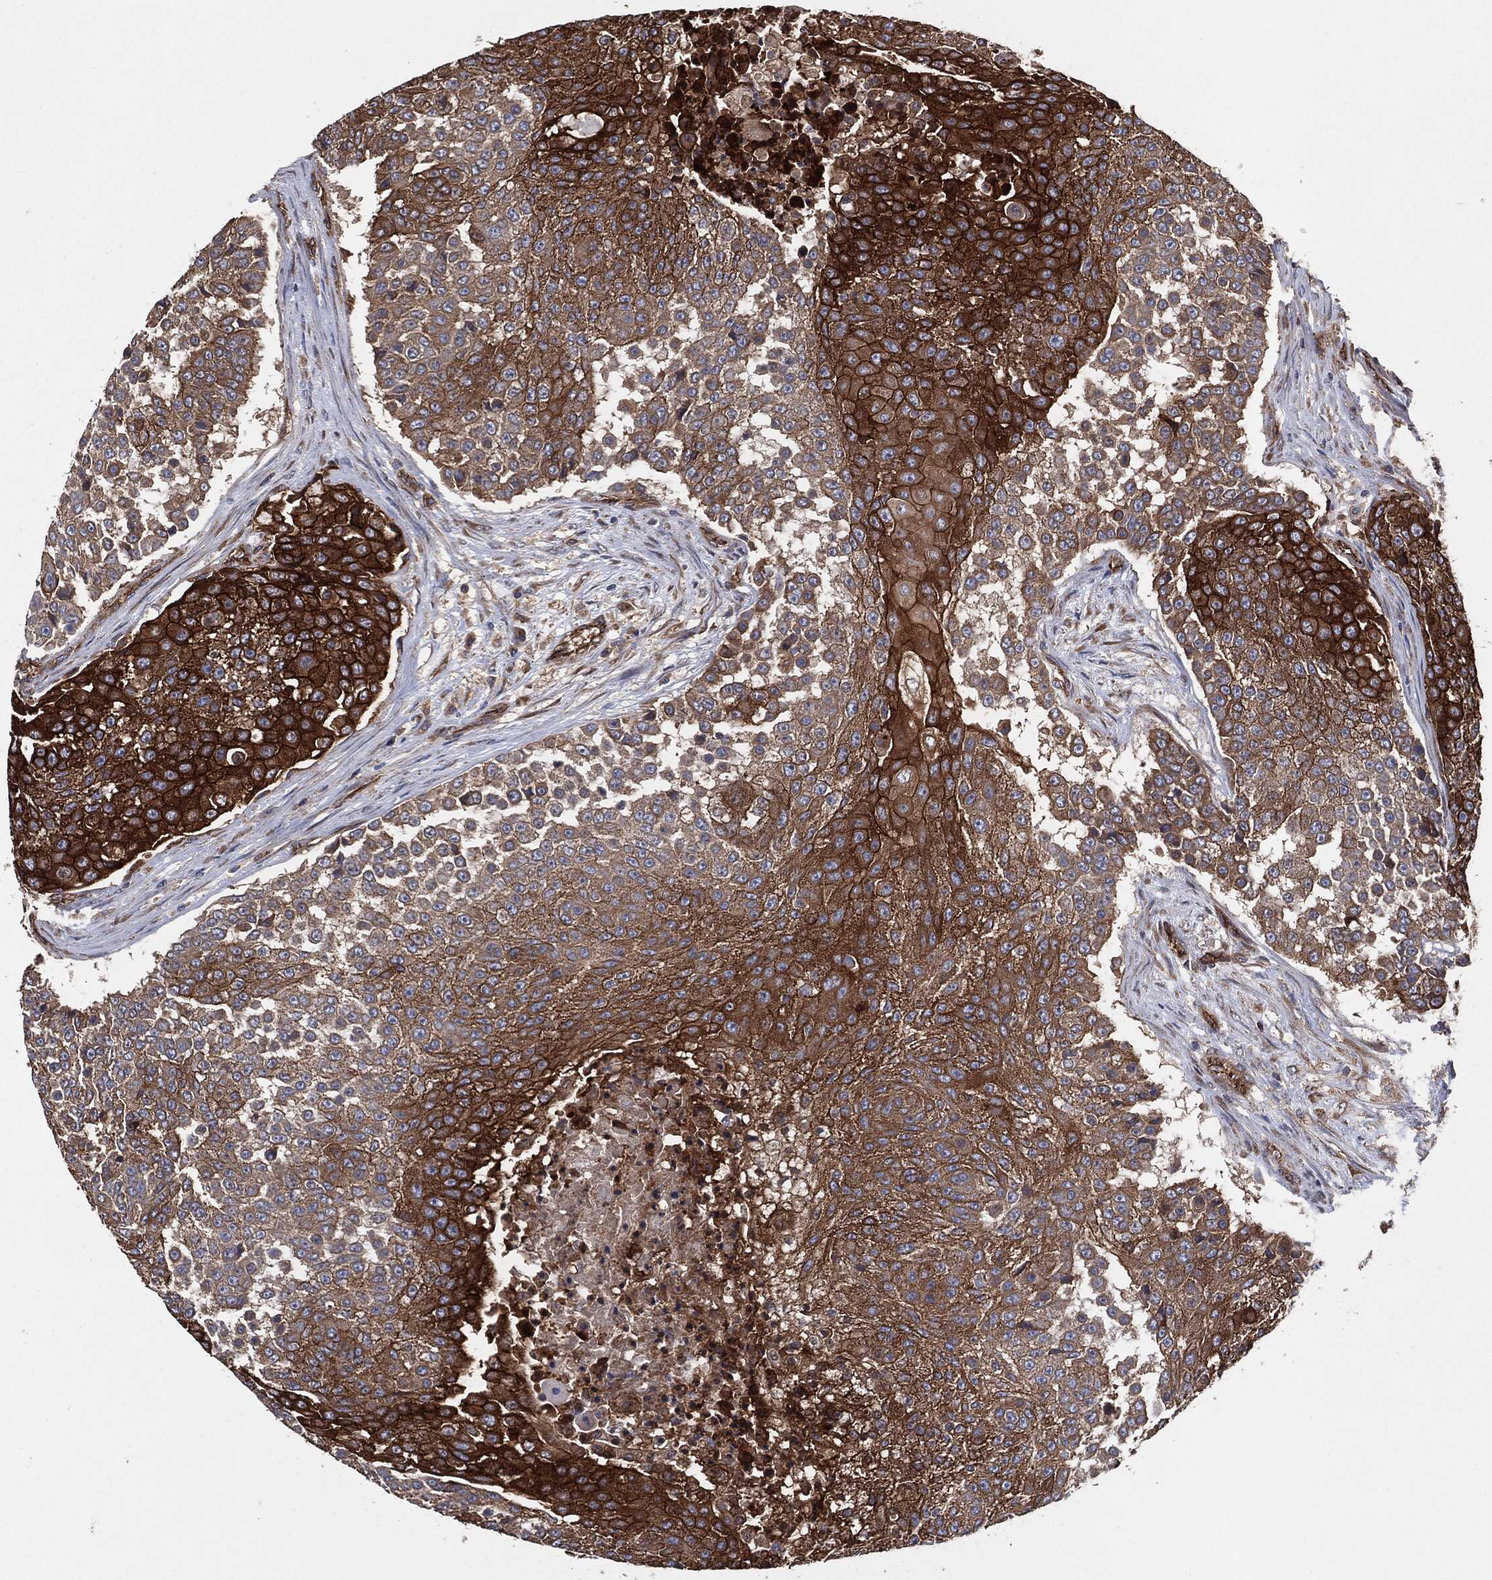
{"staining": {"intensity": "strong", "quantity": "25%-75%", "location": "cytoplasmic/membranous"}, "tissue": "urothelial cancer", "cell_type": "Tumor cells", "image_type": "cancer", "snomed": [{"axis": "morphology", "description": "Urothelial carcinoma, High grade"}, {"axis": "topography", "description": "Urinary bladder"}], "caption": "Protein staining of urothelial cancer tissue reveals strong cytoplasmic/membranous staining in about 25%-75% of tumor cells. (Stains: DAB (3,3'-diaminobenzidine) in brown, nuclei in blue, Microscopy: brightfield microscopy at high magnification).", "gene": "CTNNA1", "patient": {"sex": "female", "age": 63}}